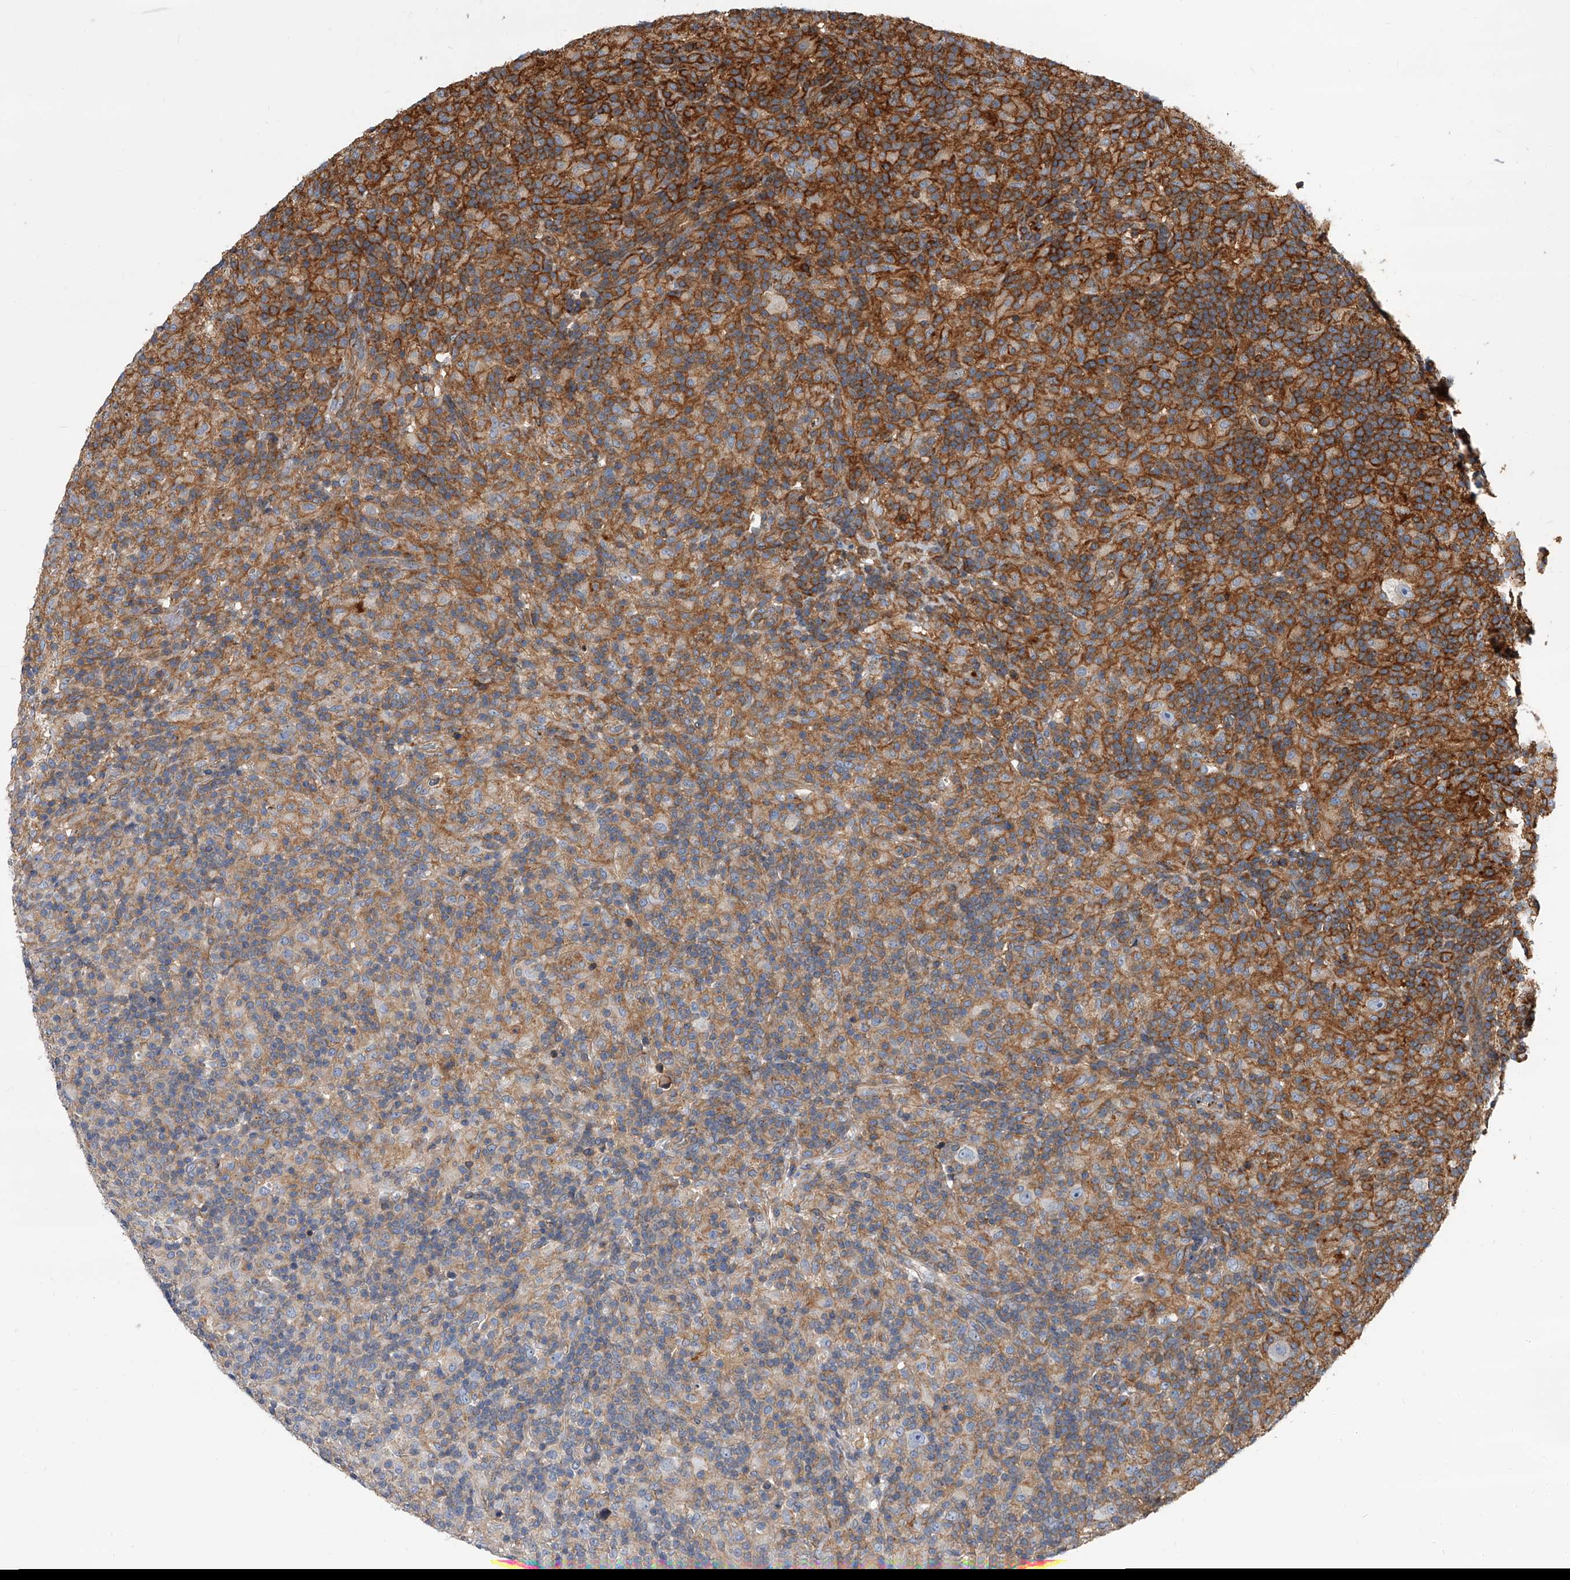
{"staining": {"intensity": "negative", "quantity": "none", "location": "none"}, "tissue": "lymphoma", "cell_type": "Tumor cells", "image_type": "cancer", "snomed": [{"axis": "morphology", "description": "Hodgkin's disease, NOS"}, {"axis": "topography", "description": "Lymph node"}], "caption": "Tumor cells show no significant protein positivity in lymphoma. (IHC, brightfield microscopy, high magnification).", "gene": "PISD", "patient": {"sex": "male", "age": 70}}